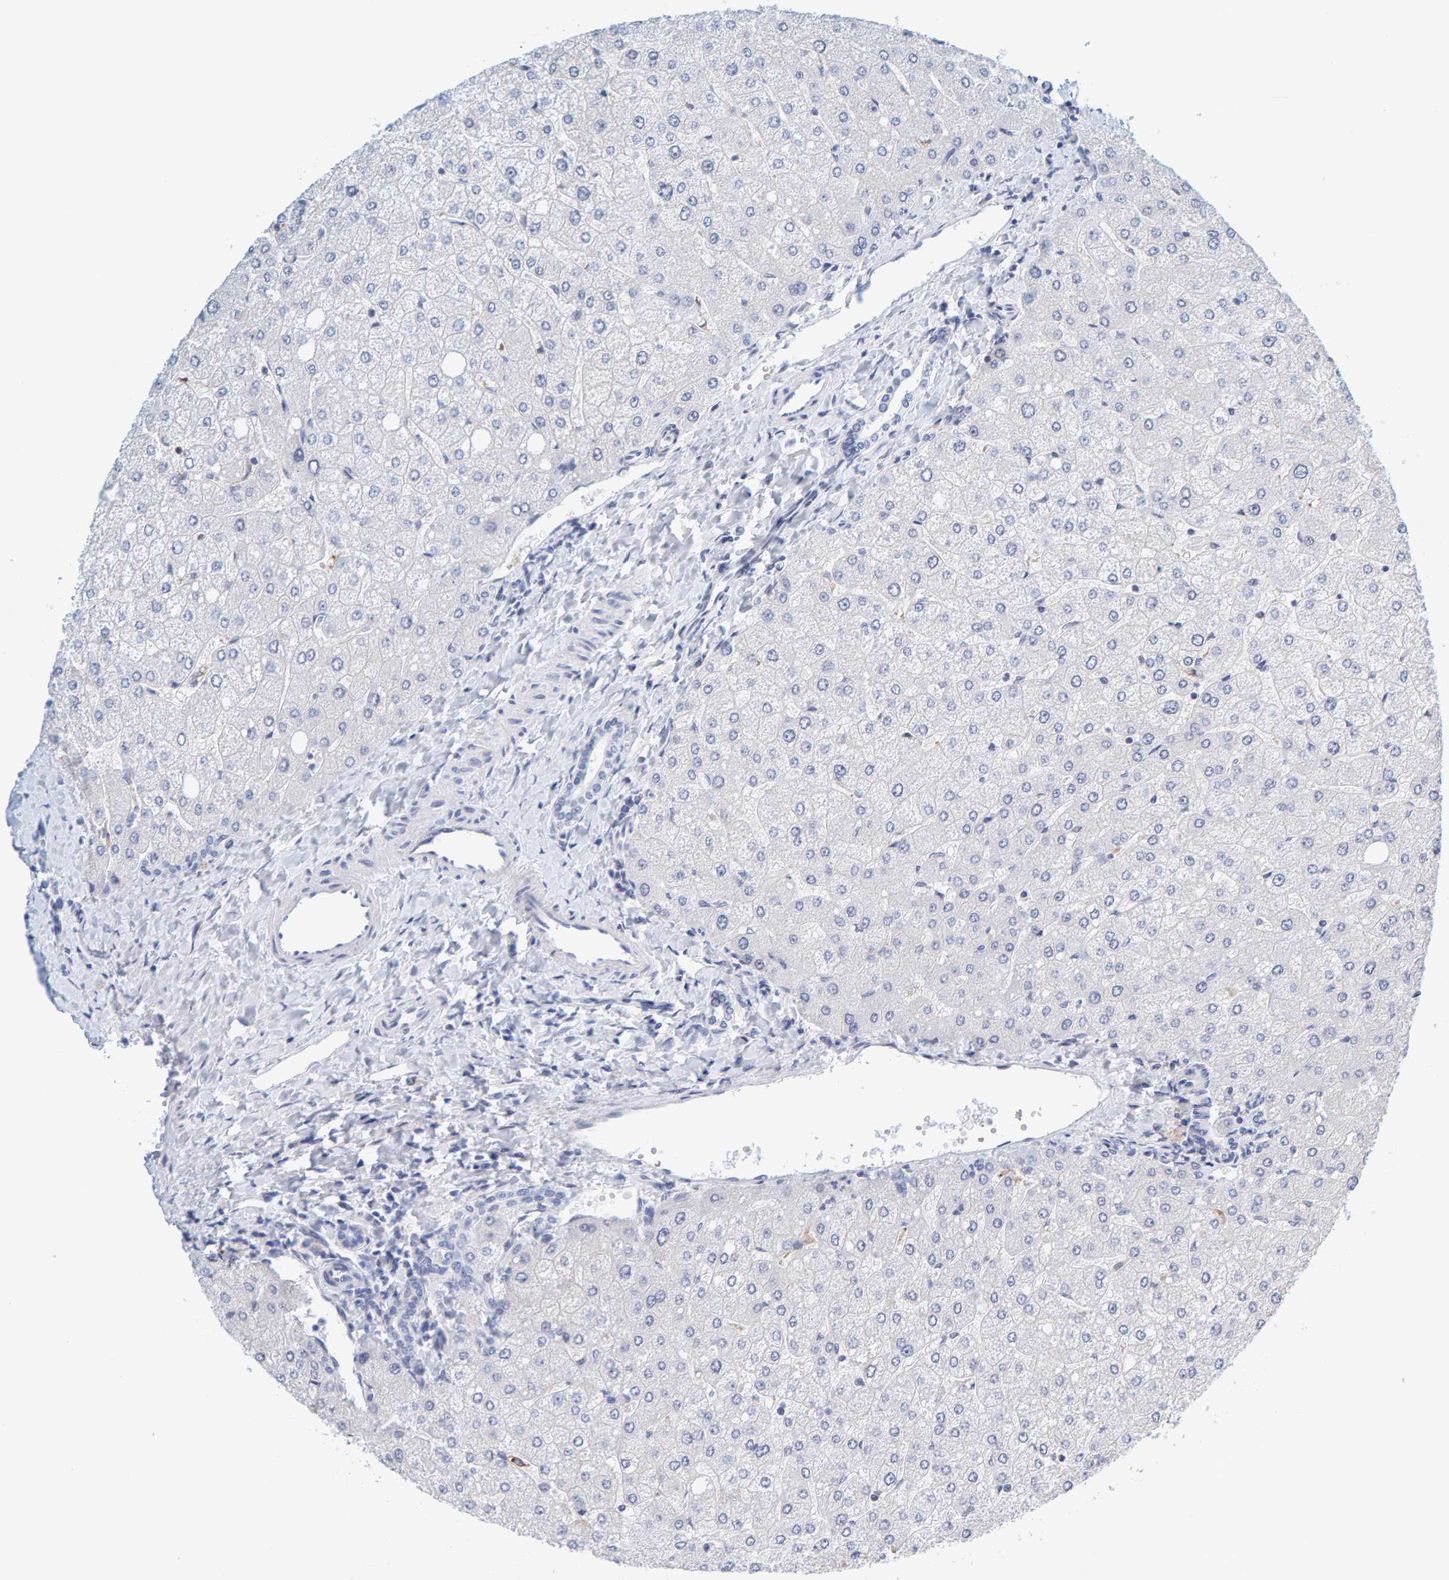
{"staining": {"intensity": "negative", "quantity": "none", "location": "none"}, "tissue": "liver", "cell_type": "Cholangiocytes", "image_type": "normal", "snomed": [{"axis": "morphology", "description": "Normal tissue, NOS"}, {"axis": "topography", "description": "Liver"}], "caption": "DAB (3,3'-diaminobenzidine) immunohistochemical staining of unremarkable human liver shows no significant expression in cholangiocytes.", "gene": "MOG", "patient": {"sex": "male", "age": 55}}